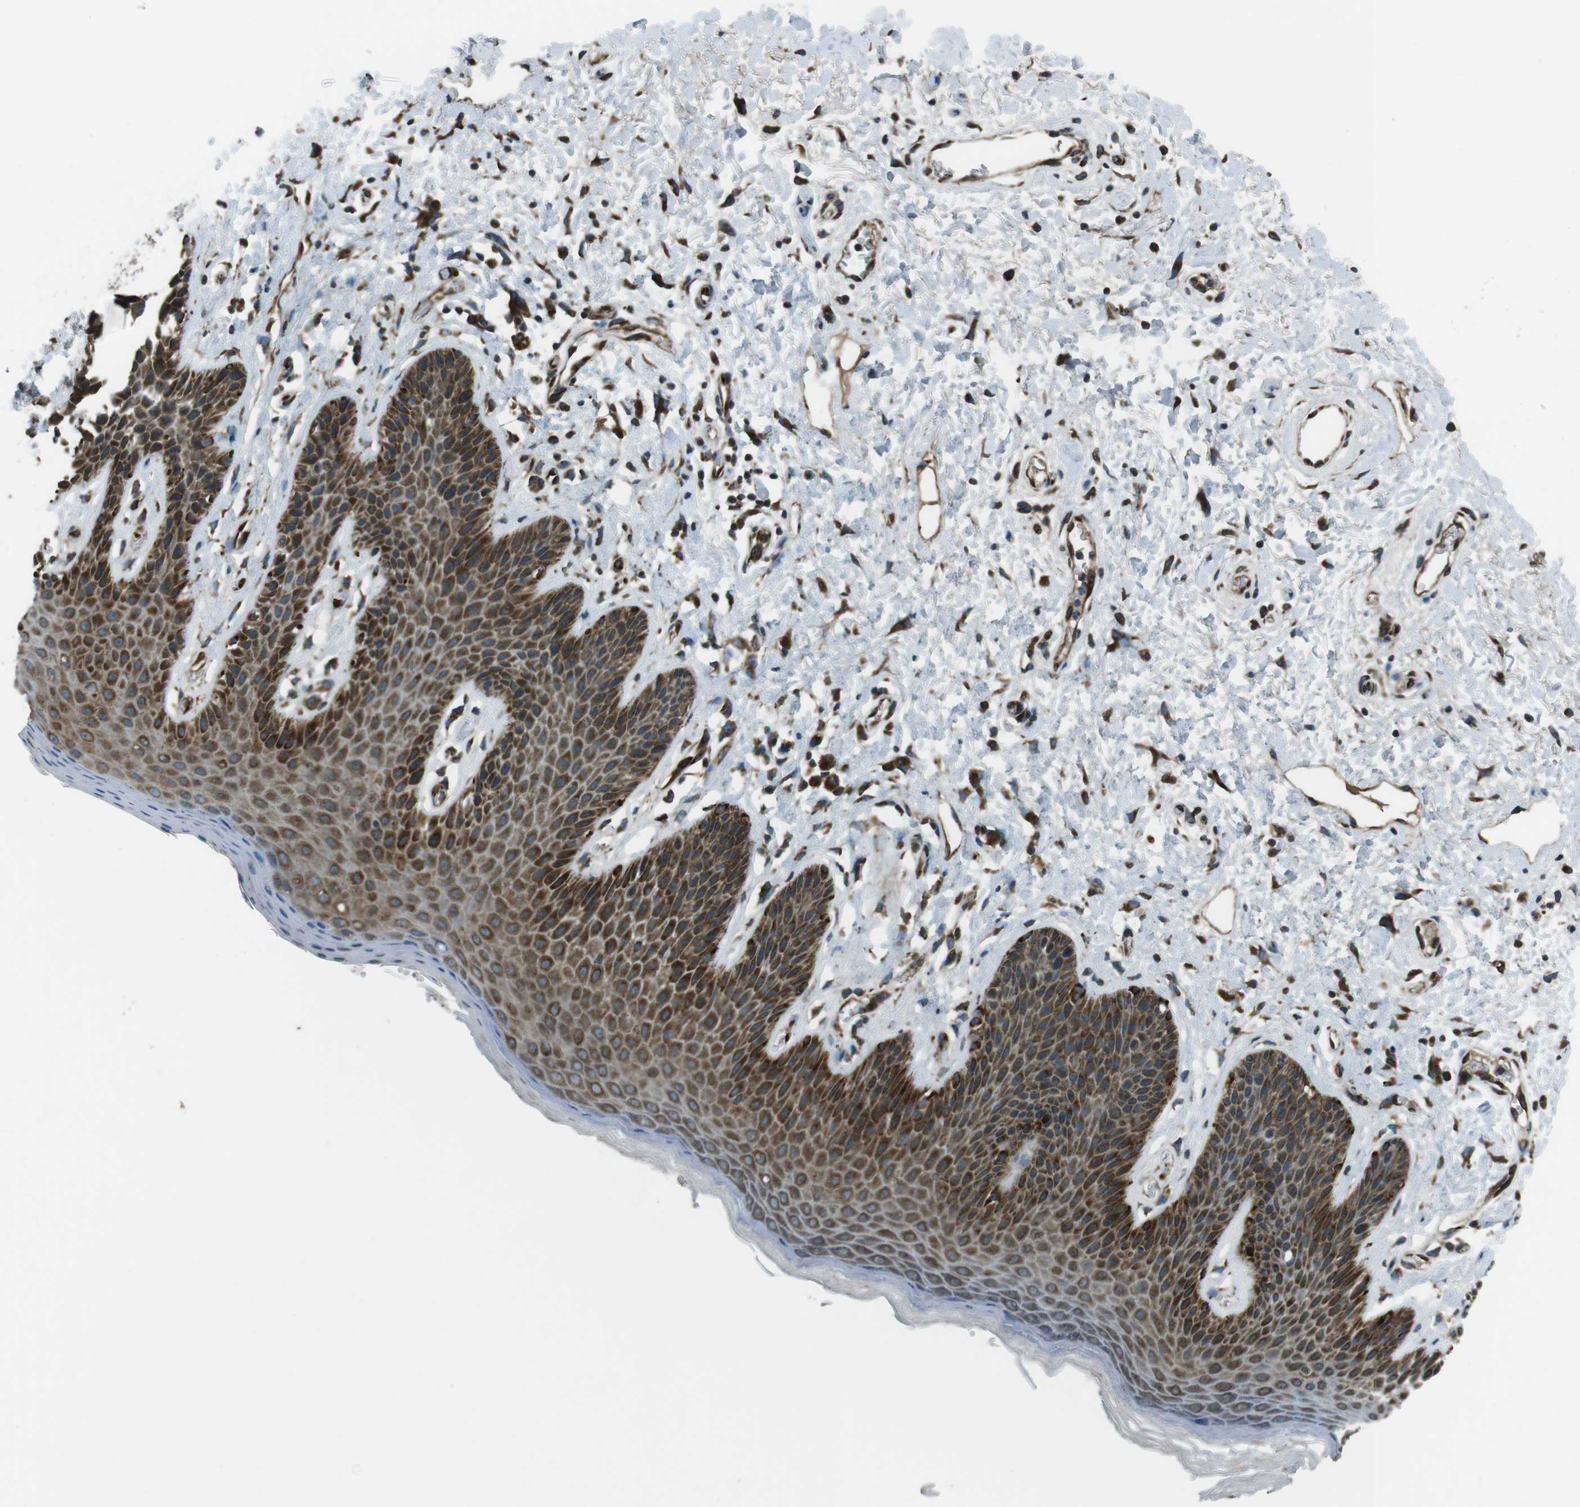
{"staining": {"intensity": "strong", "quantity": ">75%", "location": "cytoplasmic/membranous"}, "tissue": "skin", "cell_type": "Epidermal cells", "image_type": "normal", "snomed": [{"axis": "morphology", "description": "Normal tissue, NOS"}, {"axis": "topography", "description": "Anal"}], "caption": "This image shows IHC staining of unremarkable skin, with high strong cytoplasmic/membranous expression in about >75% of epidermal cells.", "gene": "KTN1", "patient": {"sex": "female", "age": 46}}